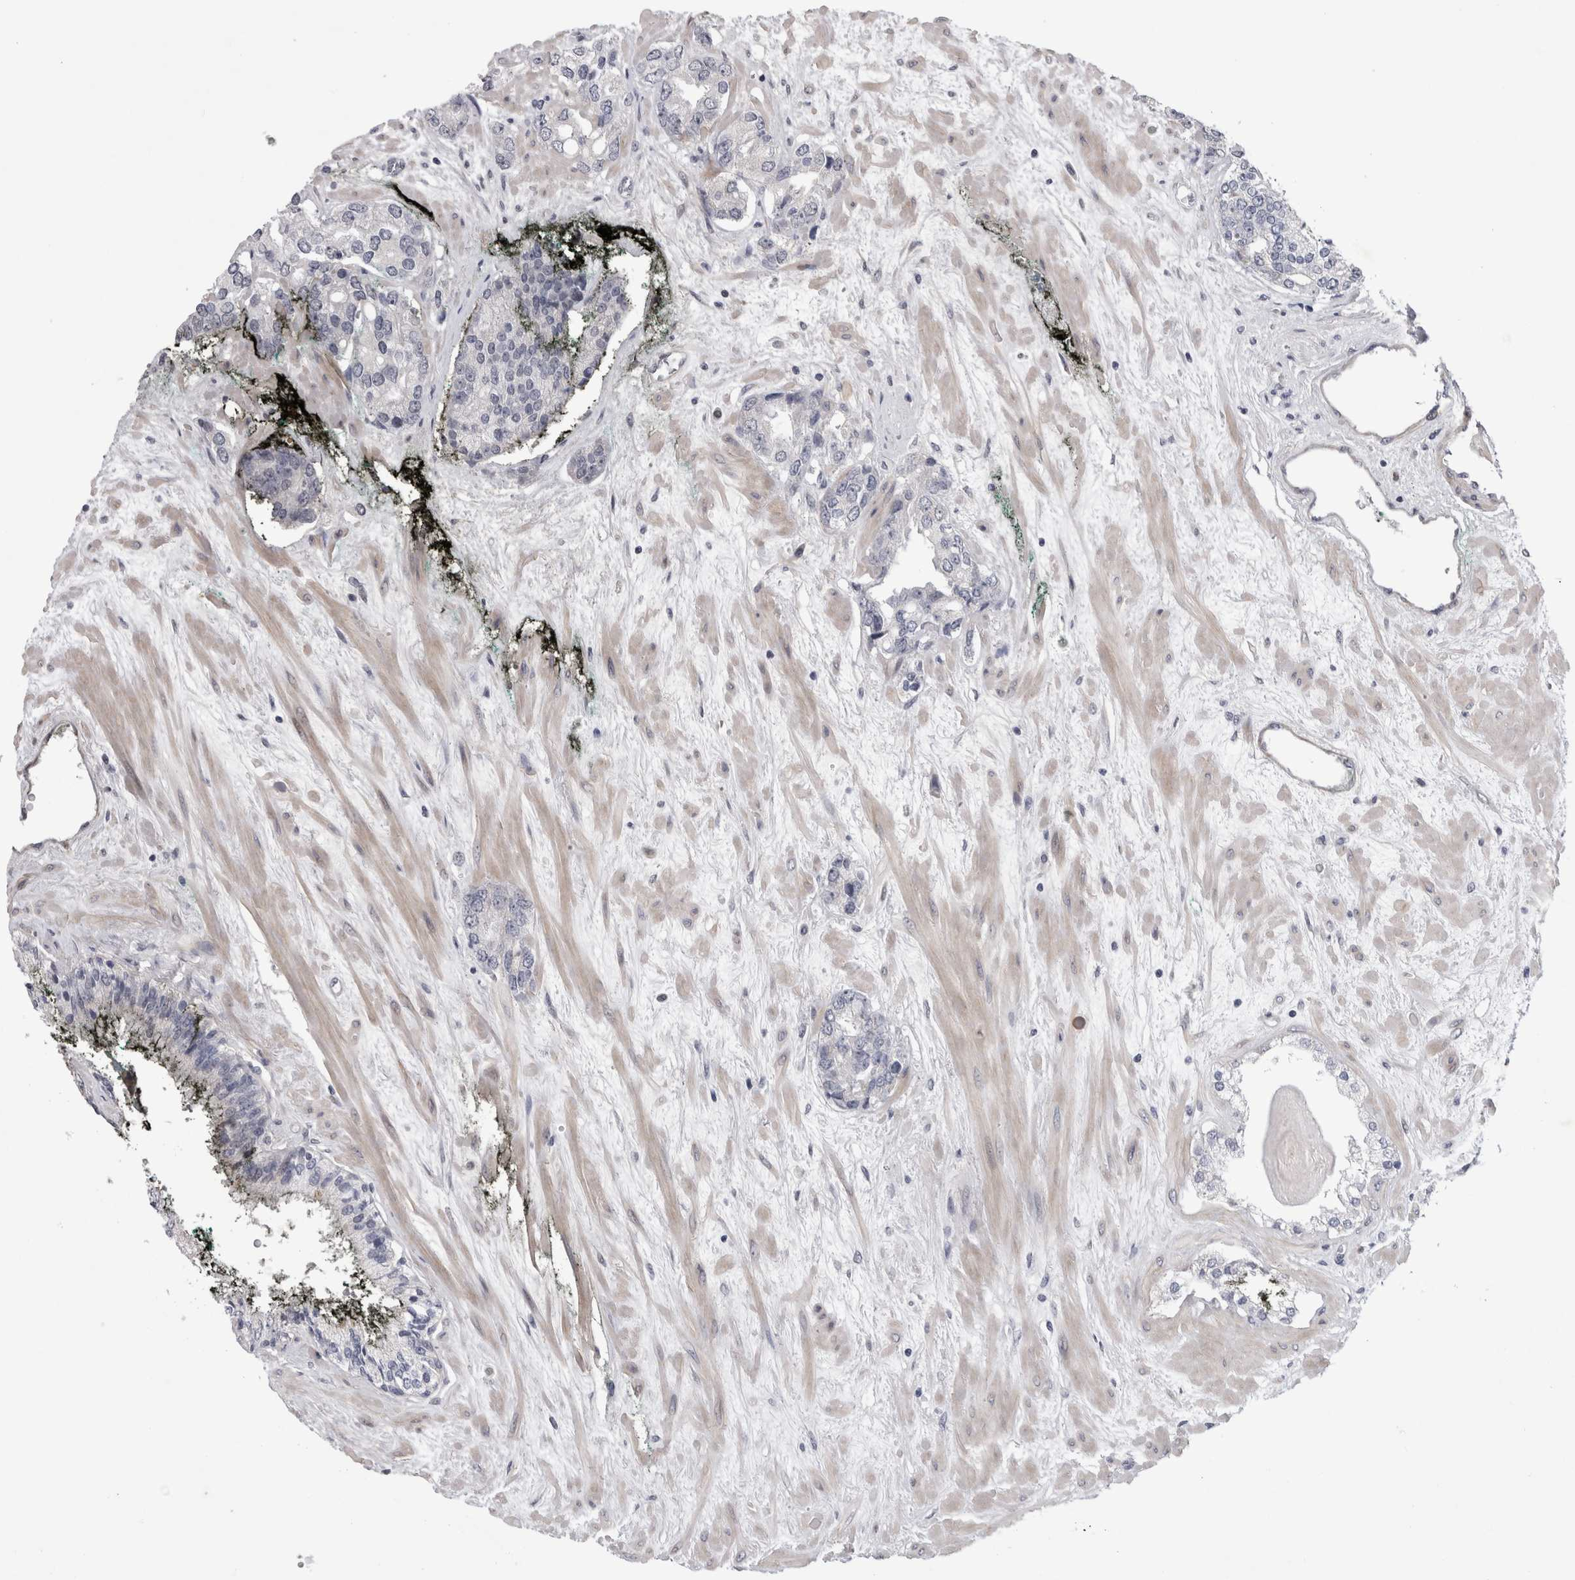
{"staining": {"intensity": "negative", "quantity": "none", "location": "none"}, "tissue": "prostate cancer", "cell_type": "Tumor cells", "image_type": "cancer", "snomed": [{"axis": "morphology", "description": "Adenocarcinoma, High grade"}, {"axis": "topography", "description": "Prostate"}], "caption": "Immunohistochemistry (IHC) photomicrograph of prostate adenocarcinoma (high-grade) stained for a protein (brown), which reveals no expression in tumor cells.", "gene": "IFI44", "patient": {"sex": "male", "age": 71}}